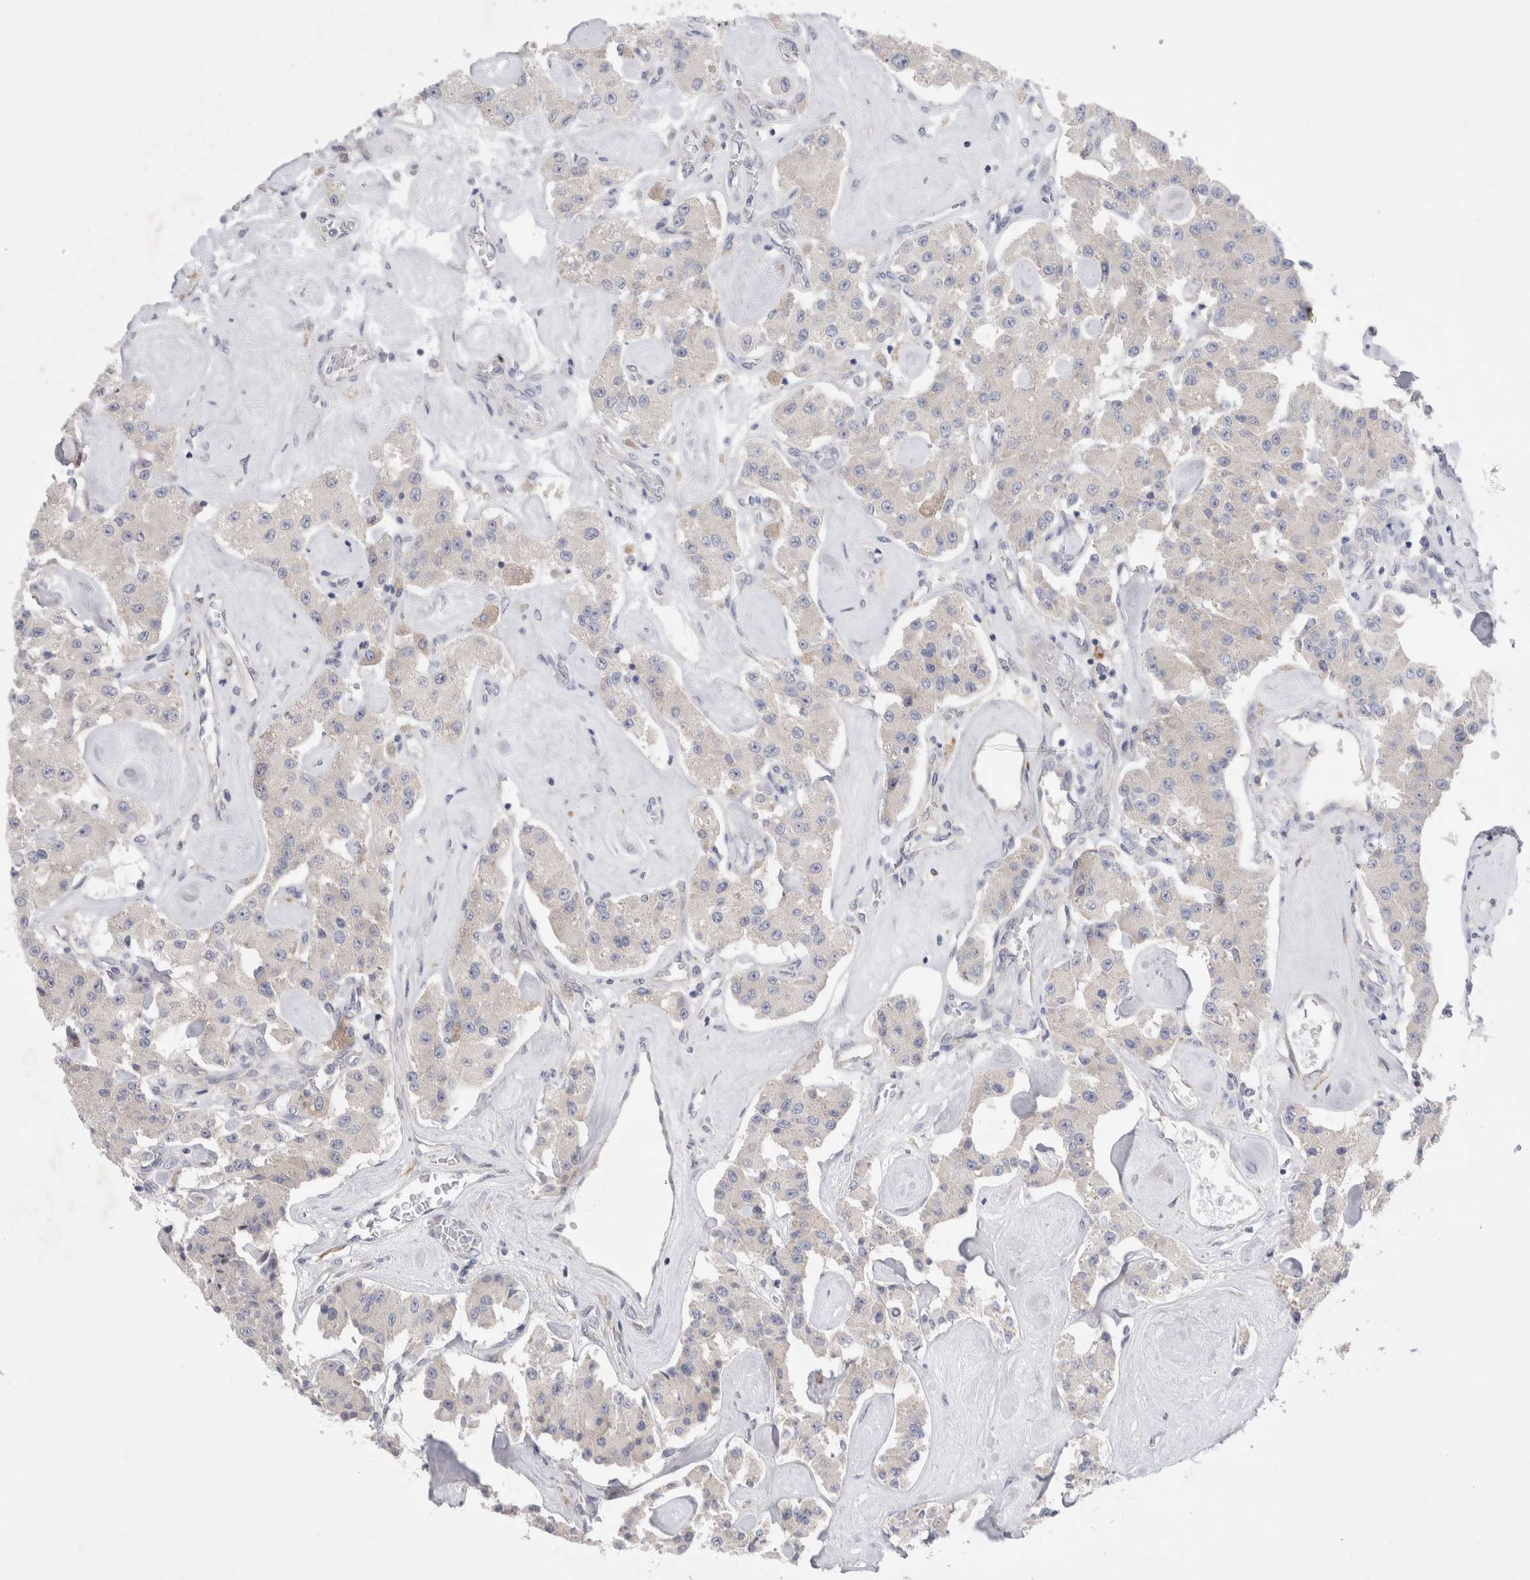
{"staining": {"intensity": "weak", "quantity": "<25%", "location": "cytoplasmic/membranous"}, "tissue": "carcinoid", "cell_type": "Tumor cells", "image_type": "cancer", "snomed": [{"axis": "morphology", "description": "Carcinoid, malignant, NOS"}, {"axis": "topography", "description": "Pancreas"}], "caption": "An IHC image of carcinoid (malignant) is shown. There is no staining in tumor cells of carcinoid (malignant). Brightfield microscopy of IHC stained with DAB (brown) and hematoxylin (blue), captured at high magnification.", "gene": "RBM12B", "patient": {"sex": "male", "age": 41}}